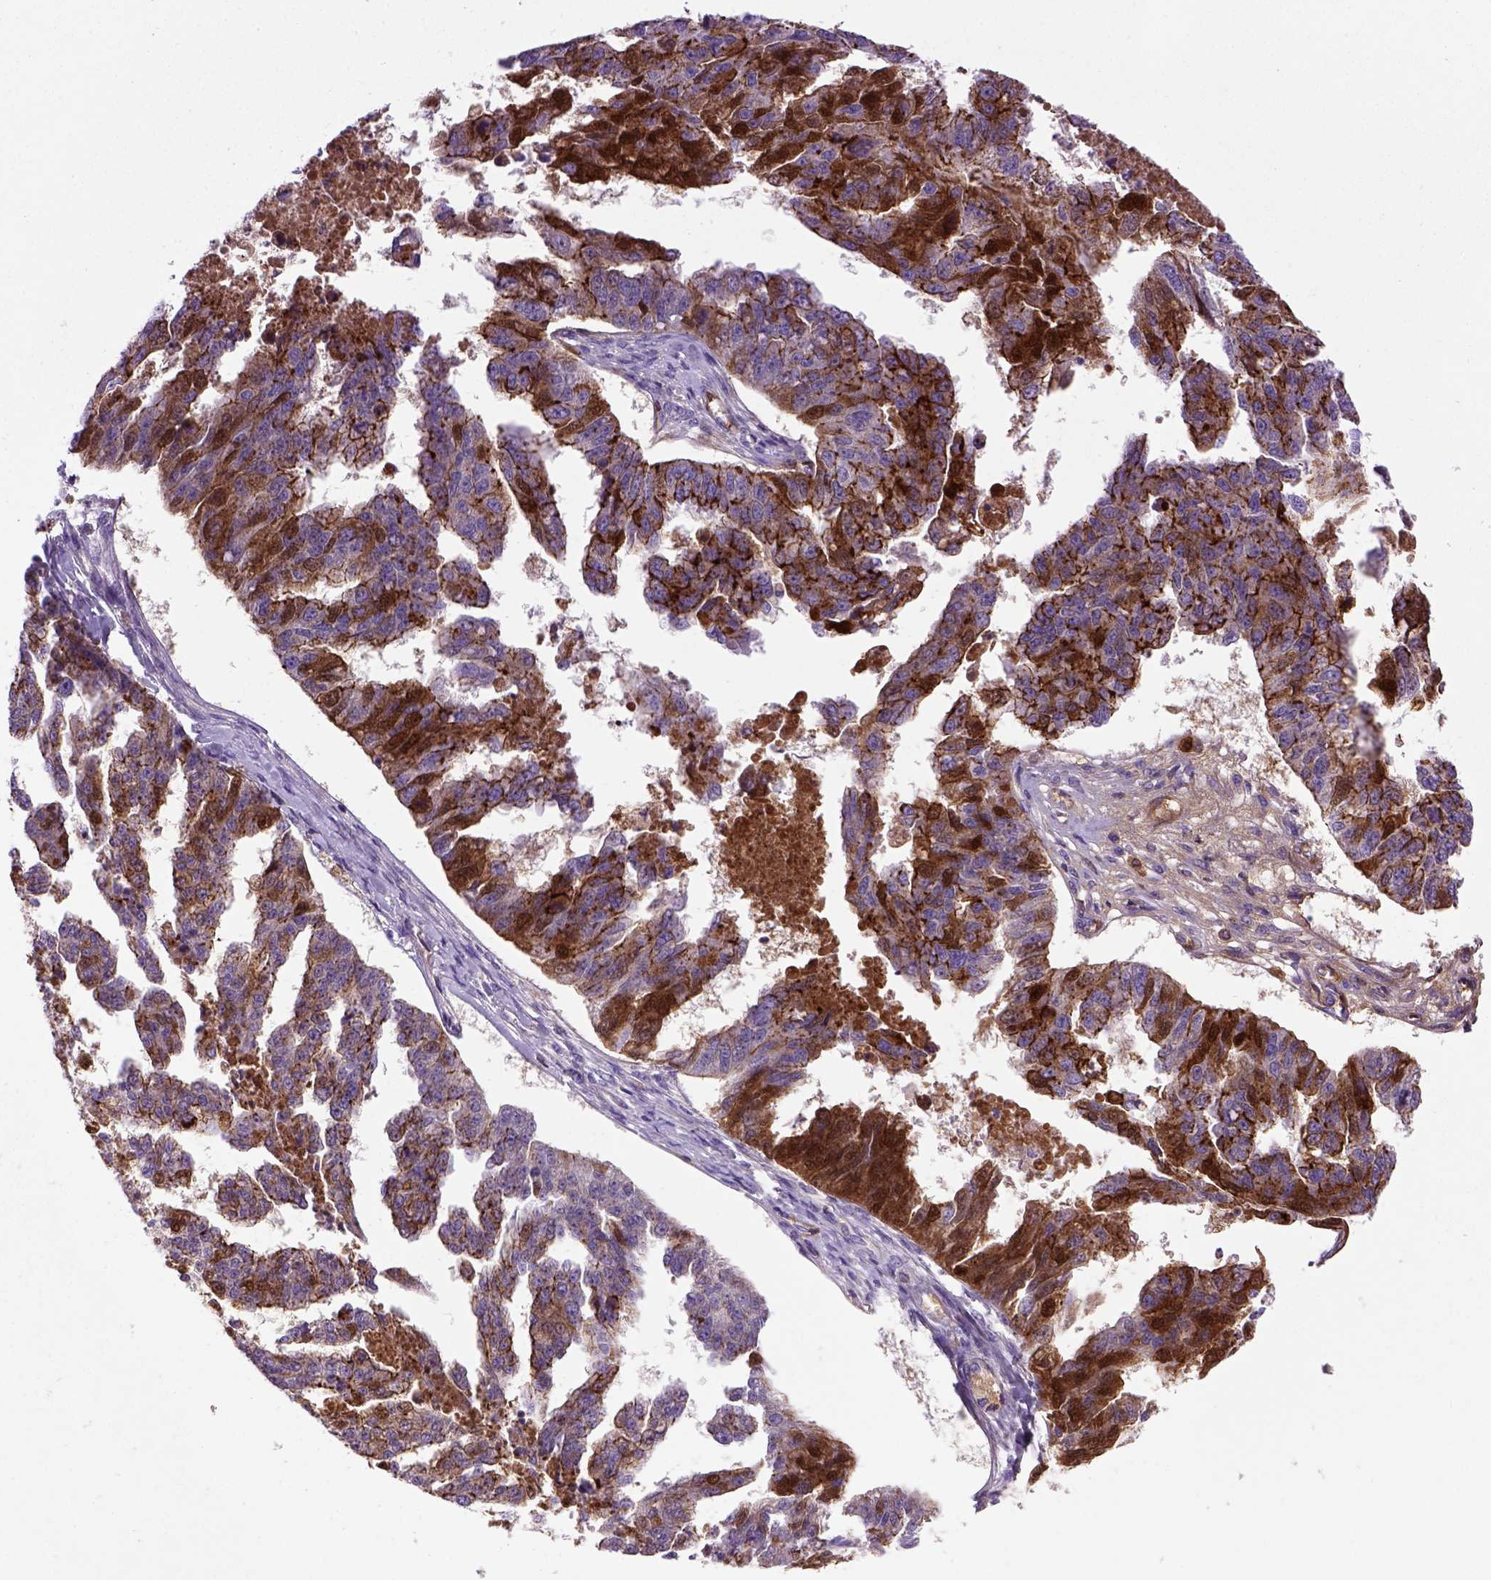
{"staining": {"intensity": "strong", "quantity": "25%-75%", "location": "cytoplasmic/membranous"}, "tissue": "ovarian cancer", "cell_type": "Tumor cells", "image_type": "cancer", "snomed": [{"axis": "morphology", "description": "Cystadenocarcinoma, serous, NOS"}, {"axis": "topography", "description": "Ovary"}], "caption": "Human ovarian cancer (serous cystadenocarcinoma) stained with a protein marker shows strong staining in tumor cells.", "gene": "CDH1", "patient": {"sex": "female", "age": 58}}